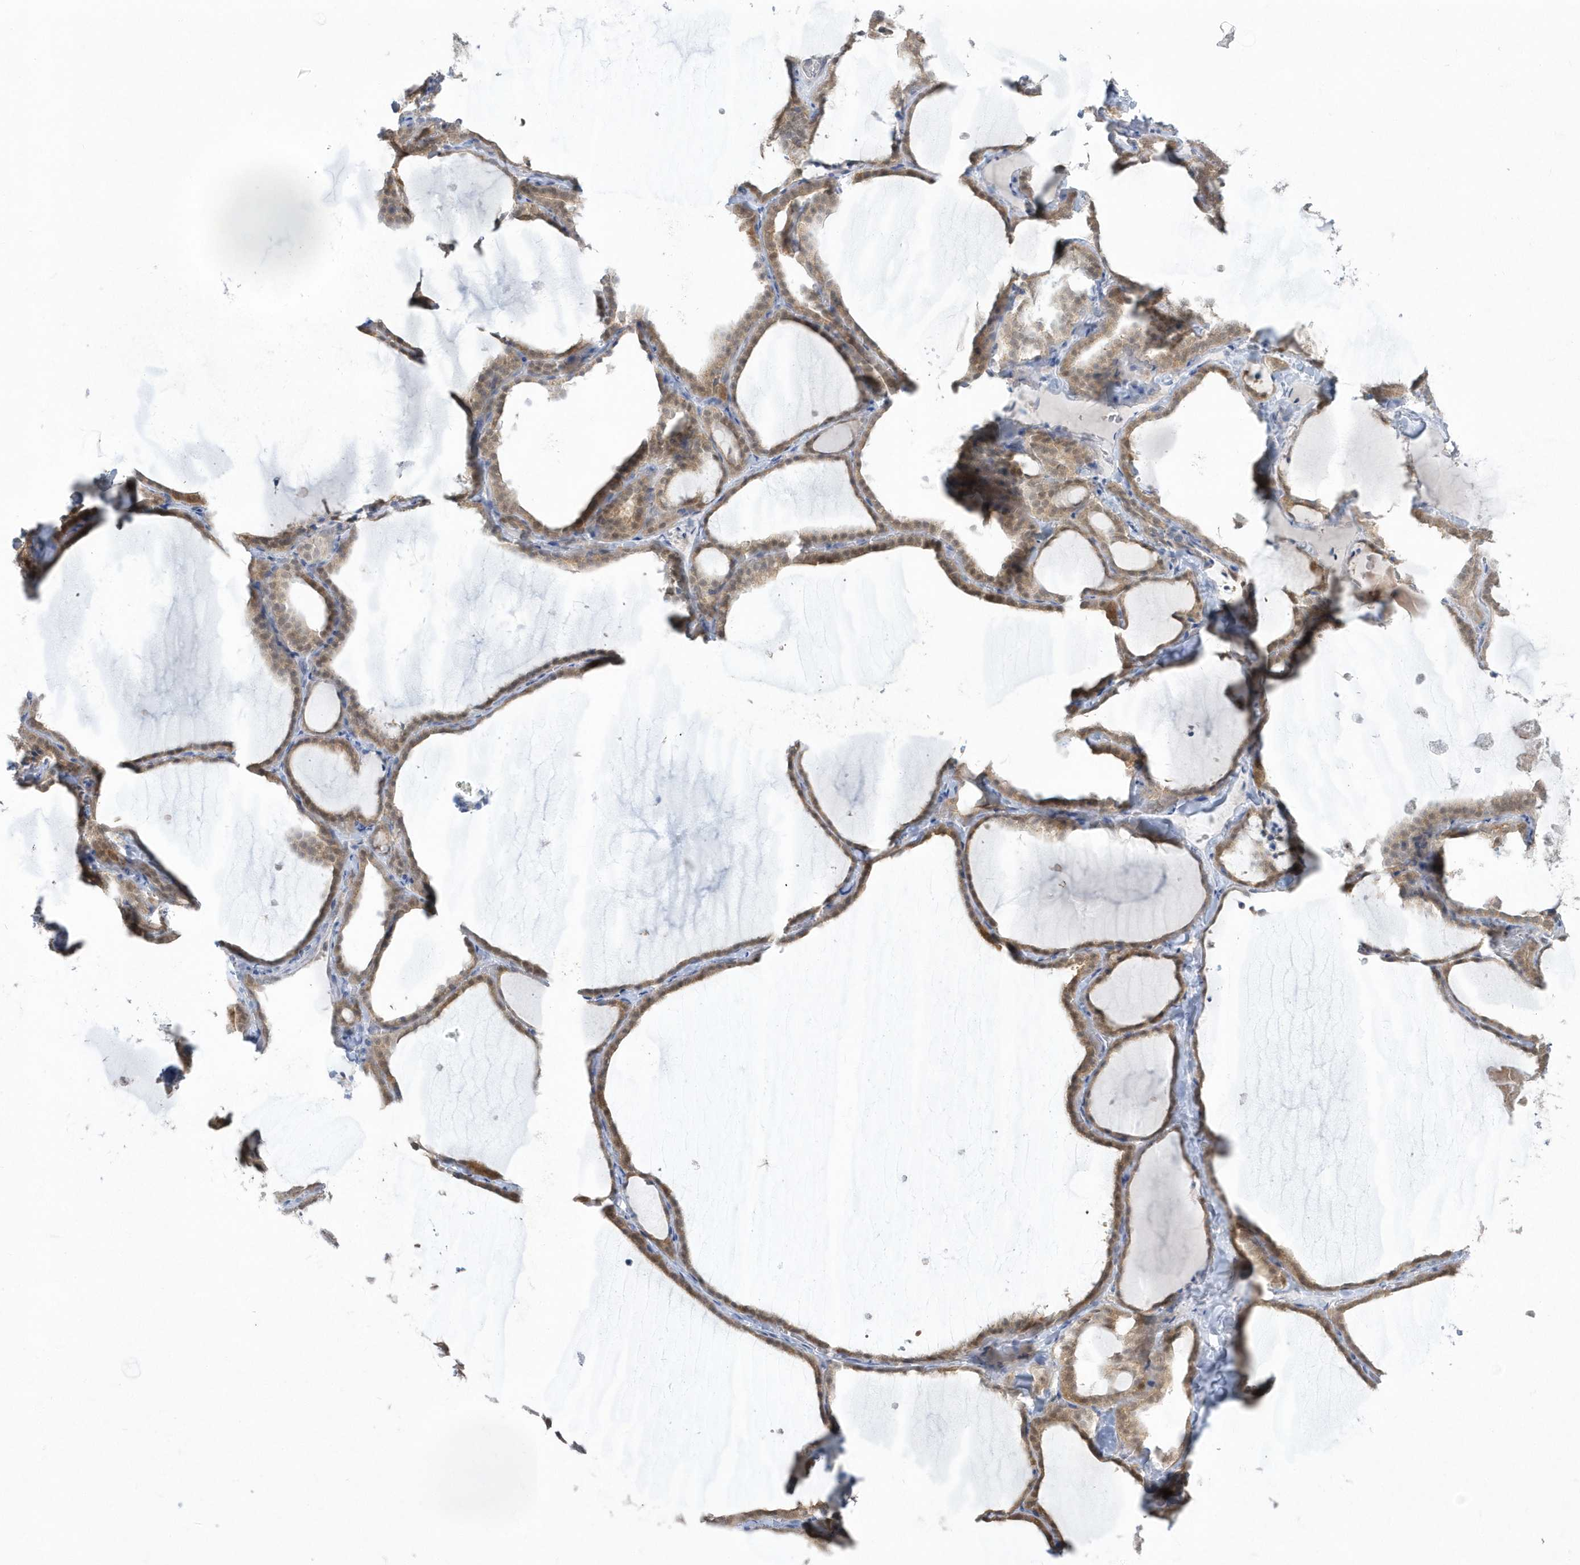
{"staining": {"intensity": "moderate", "quantity": "25%-75%", "location": "cytoplasmic/membranous"}, "tissue": "thyroid gland", "cell_type": "Glandular cells", "image_type": "normal", "snomed": [{"axis": "morphology", "description": "Normal tissue, NOS"}, {"axis": "topography", "description": "Thyroid gland"}], "caption": "DAB immunohistochemical staining of normal human thyroid gland displays moderate cytoplasmic/membranous protein staining in about 25%-75% of glandular cells.", "gene": "PCBD1", "patient": {"sex": "female", "age": 22}}